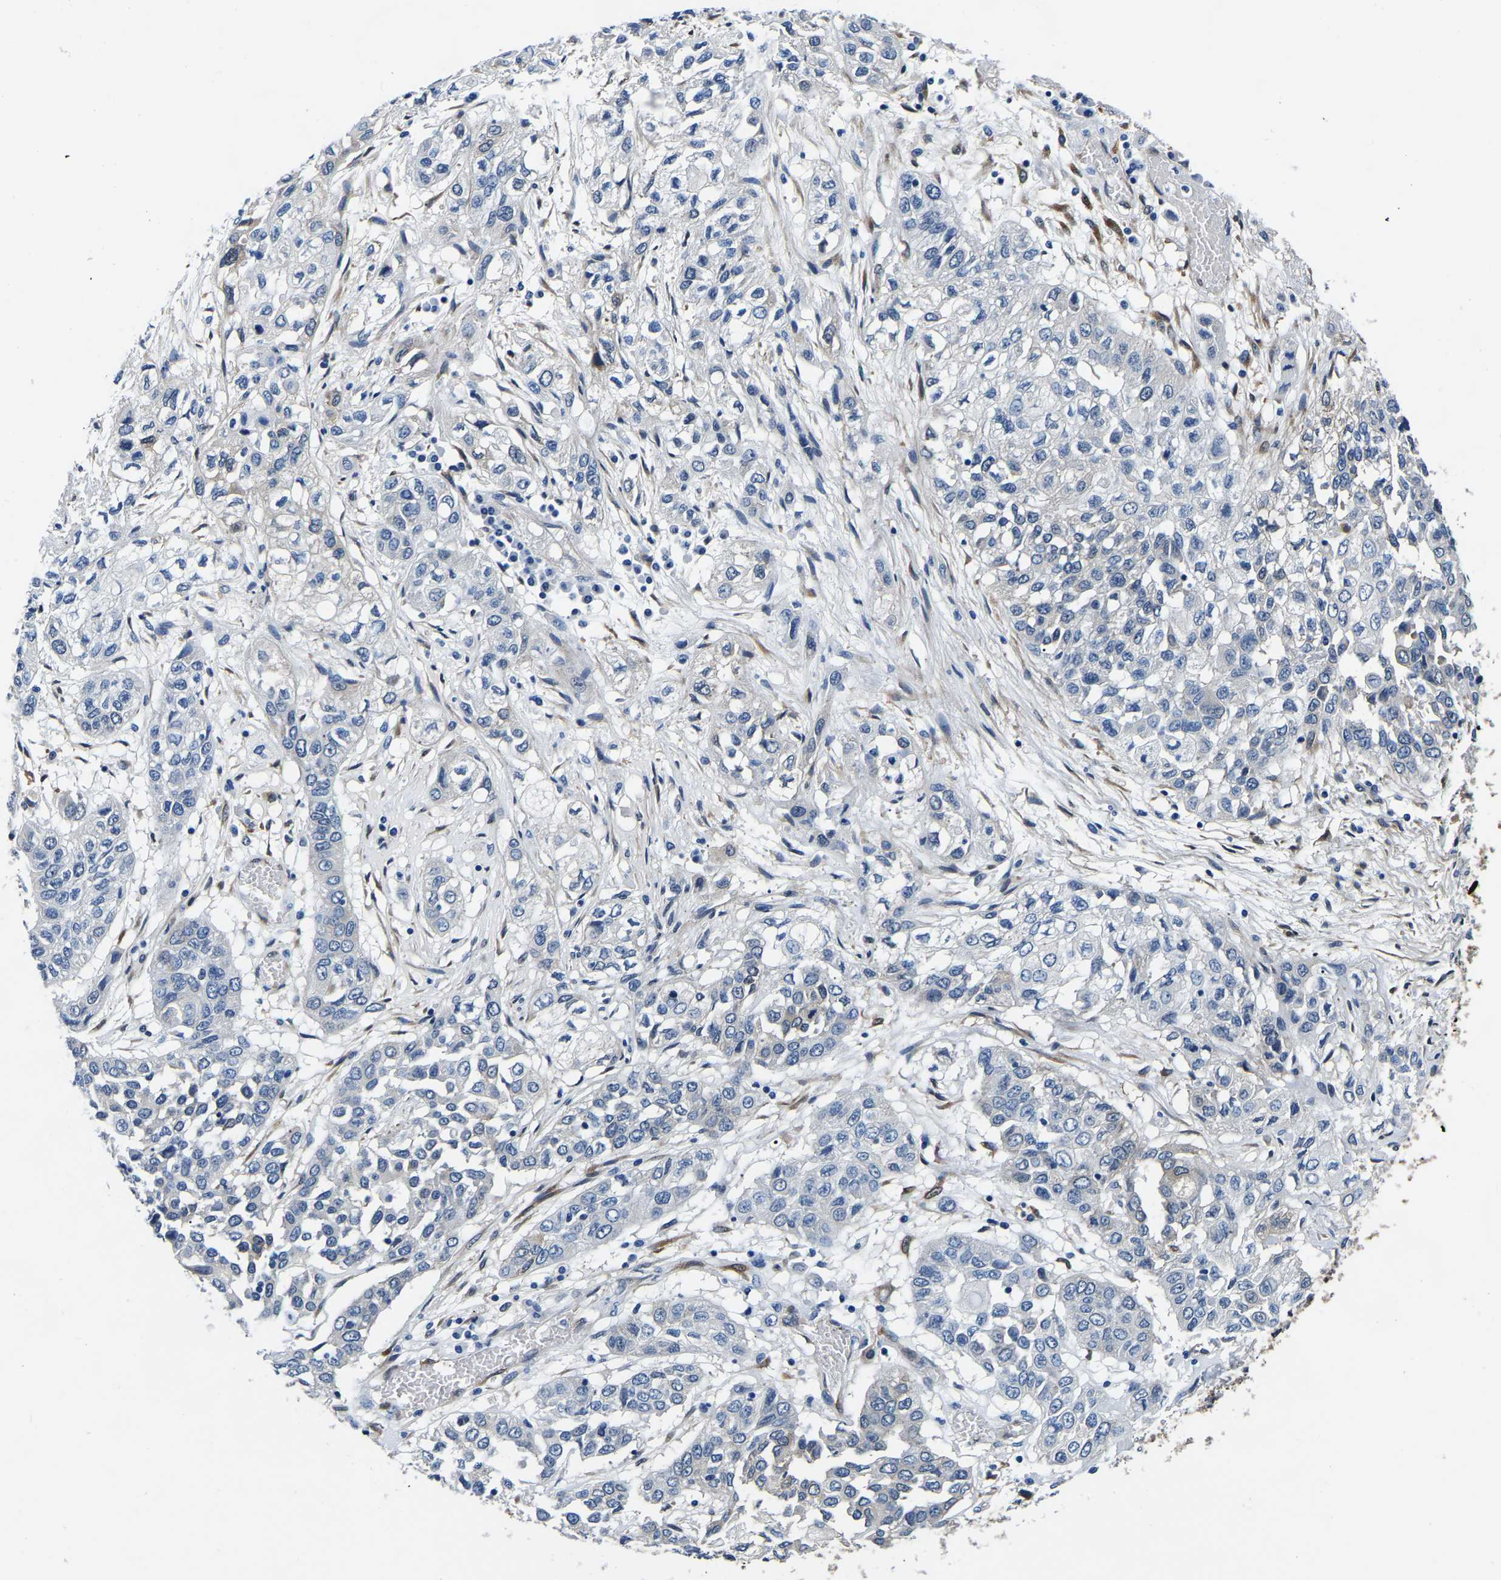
{"staining": {"intensity": "negative", "quantity": "none", "location": "none"}, "tissue": "lung cancer", "cell_type": "Tumor cells", "image_type": "cancer", "snomed": [{"axis": "morphology", "description": "Squamous cell carcinoma, NOS"}, {"axis": "topography", "description": "Lung"}], "caption": "DAB (3,3'-diaminobenzidine) immunohistochemical staining of human lung cancer displays no significant positivity in tumor cells.", "gene": "S100A13", "patient": {"sex": "male", "age": 71}}